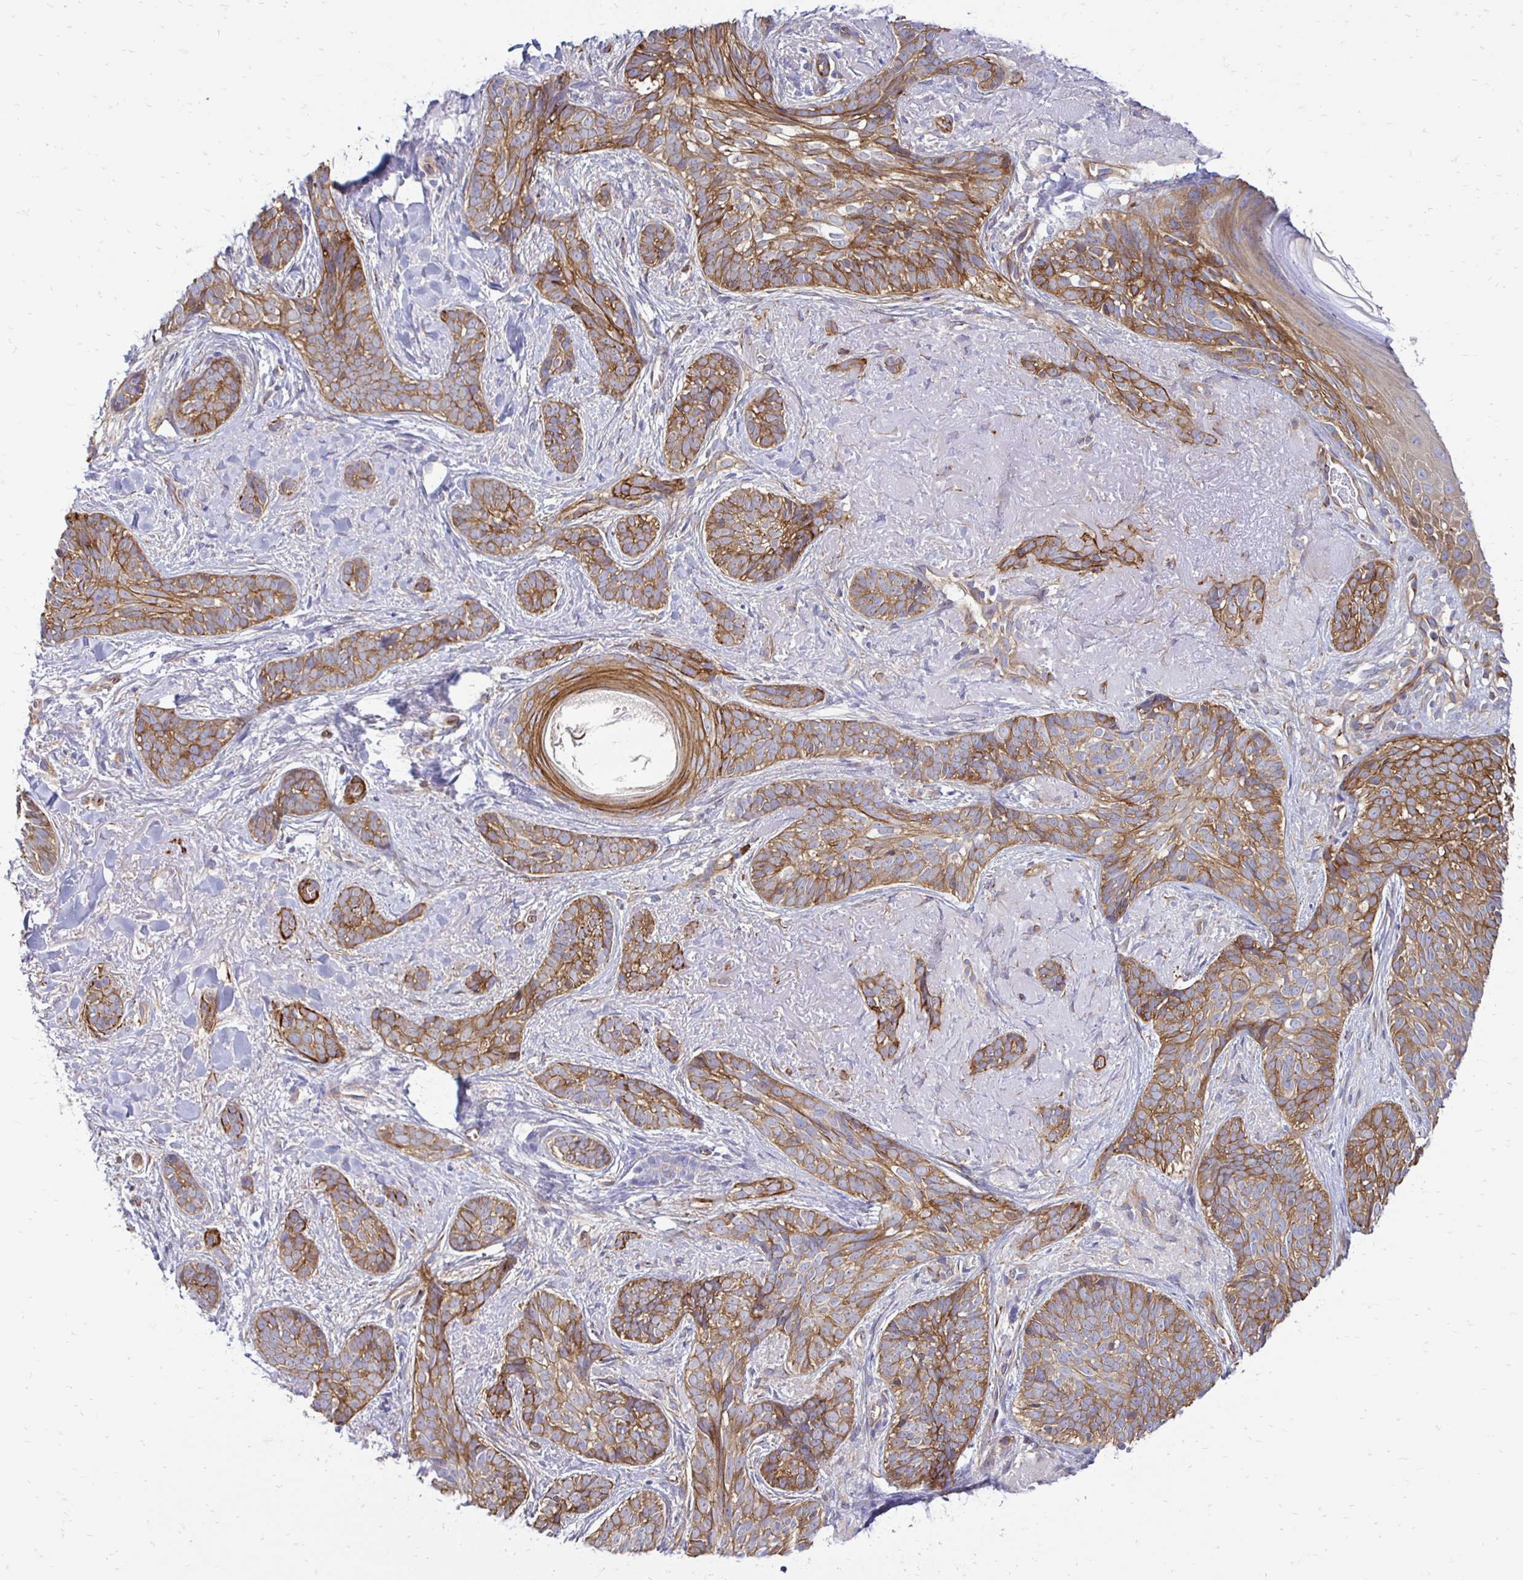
{"staining": {"intensity": "moderate", "quantity": ">75%", "location": "cytoplasmic/membranous"}, "tissue": "skin cancer", "cell_type": "Tumor cells", "image_type": "cancer", "snomed": [{"axis": "morphology", "description": "Basal cell carcinoma"}, {"axis": "morphology", "description": "BCC, high aggressive"}, {"axis": "topography", "description": "Skin"}], "caption": "Protein analysis of skin bcc,  high aggressive tissue shows moderate cytoplasmic/membranous staining in approximately >75% of tumor cells.", "gene": "CTPS1", "patient": {"sex": "female", "age": 79}}